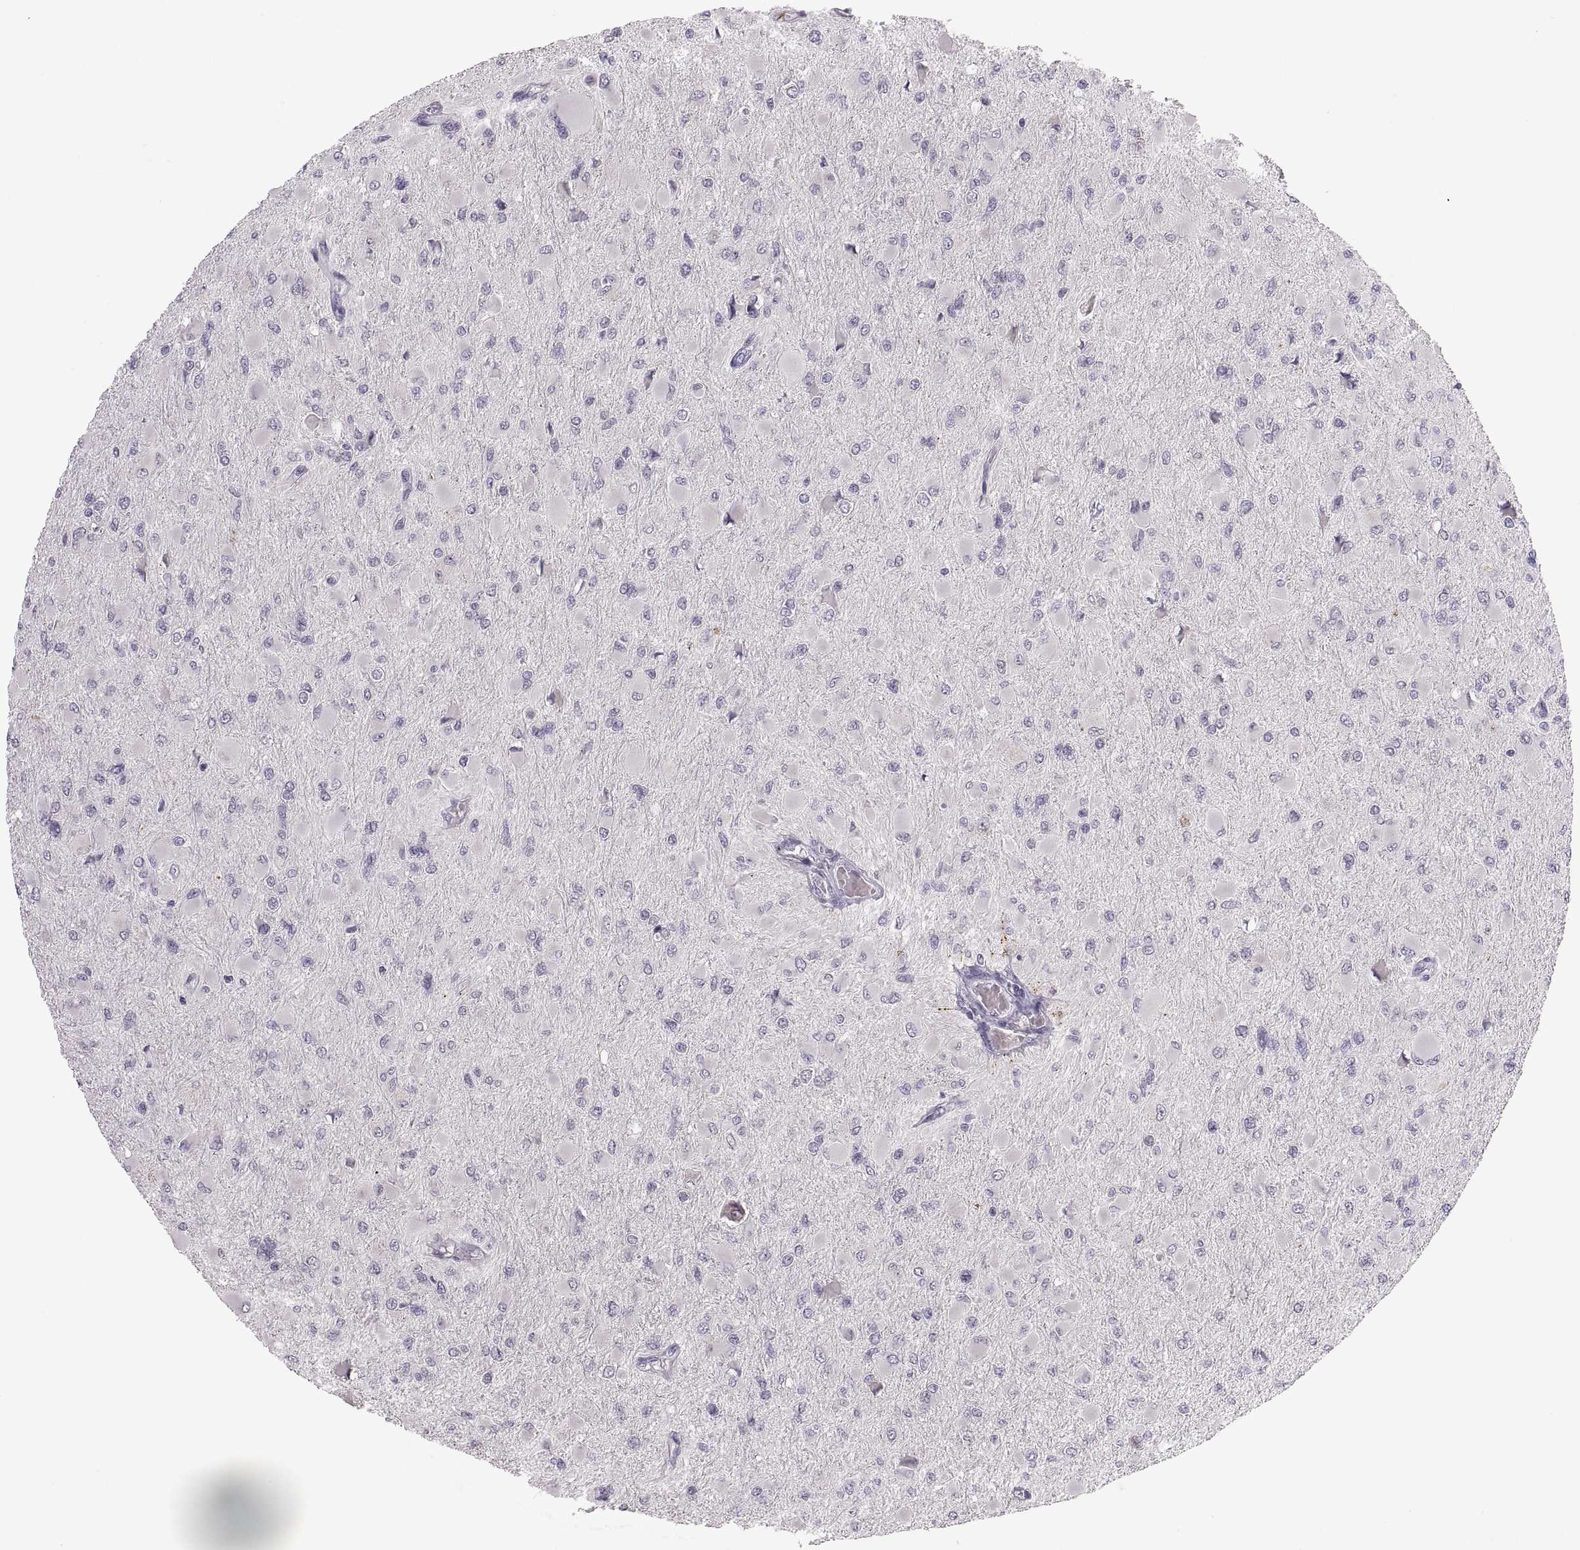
{"staining": {"intensity": "negative", "quantity": "none", "location": "none"}, "tissue": "glioma", "cell_type": "Tumor cells", "image_type": "cancer", "snomed": [{"axis": "morphology", "description": "Glioma, malignant, High grade"}, {"axis": "topography", "description": "Cerebral cortex"}], "caption": "This is an immunohistochemistry micrograph of human glioma. There is no staining in tumor cells.", "gene": "ADH6", "patient": {"sex": "female", "age": 36}}